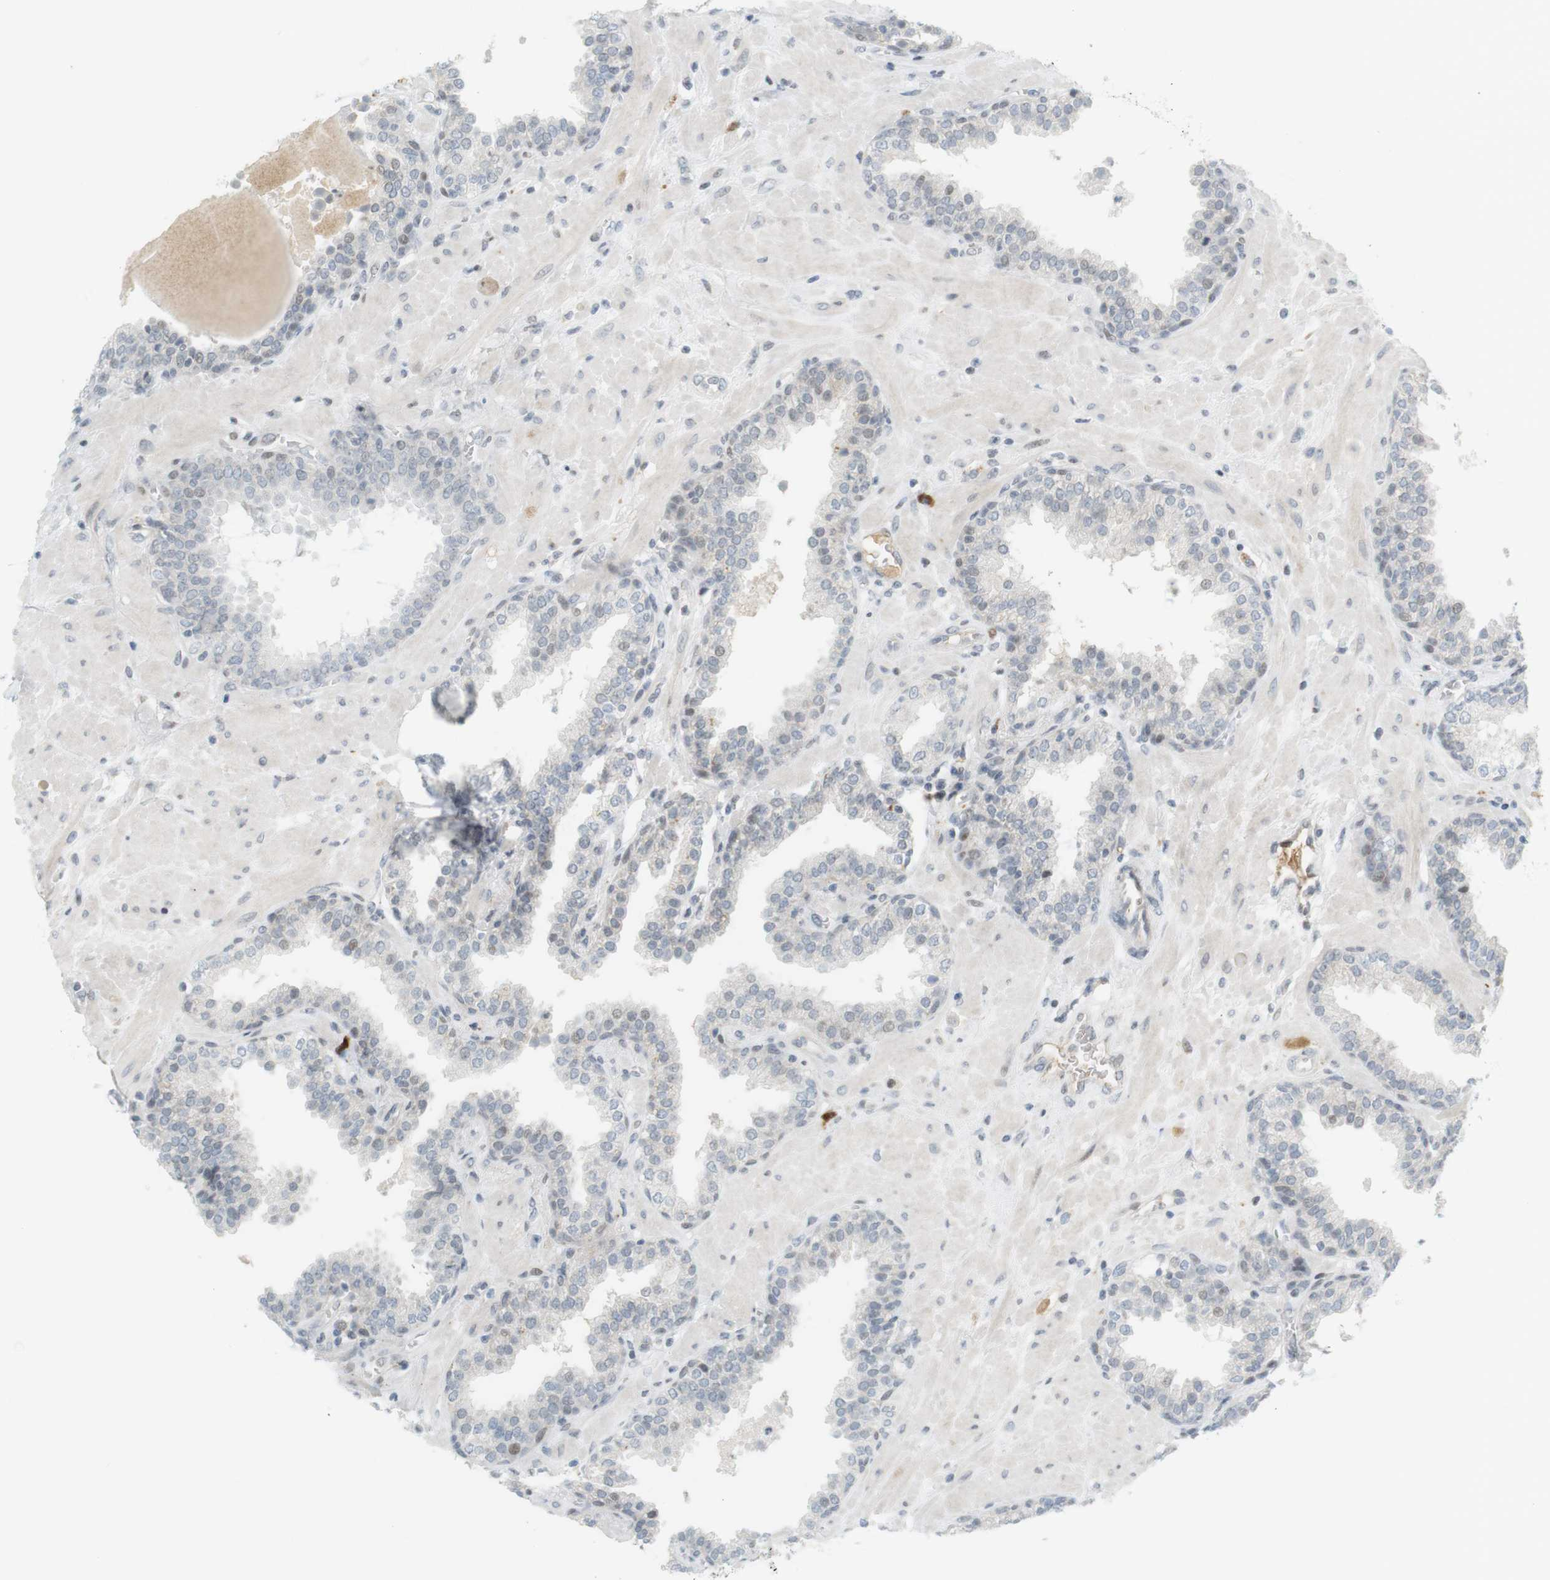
{"staining": {"intensity": "weak", "quantity": "<25%", "location": "nuclear"}, "tissue": "prostate", "cell_type": "Glandular cells", "image_type": "normal", "snomed": [{"axis": "morphology", "description": "Normal tissue, NOS"}, {"axis": "topography", "description": "Prostate"}], "caption": "An IHC micrograph of normal prostate is shown. There is no staining in glandular cells of prostate.", "gene": "DMC1", "patient": {"sex": "male", "age": 51}}